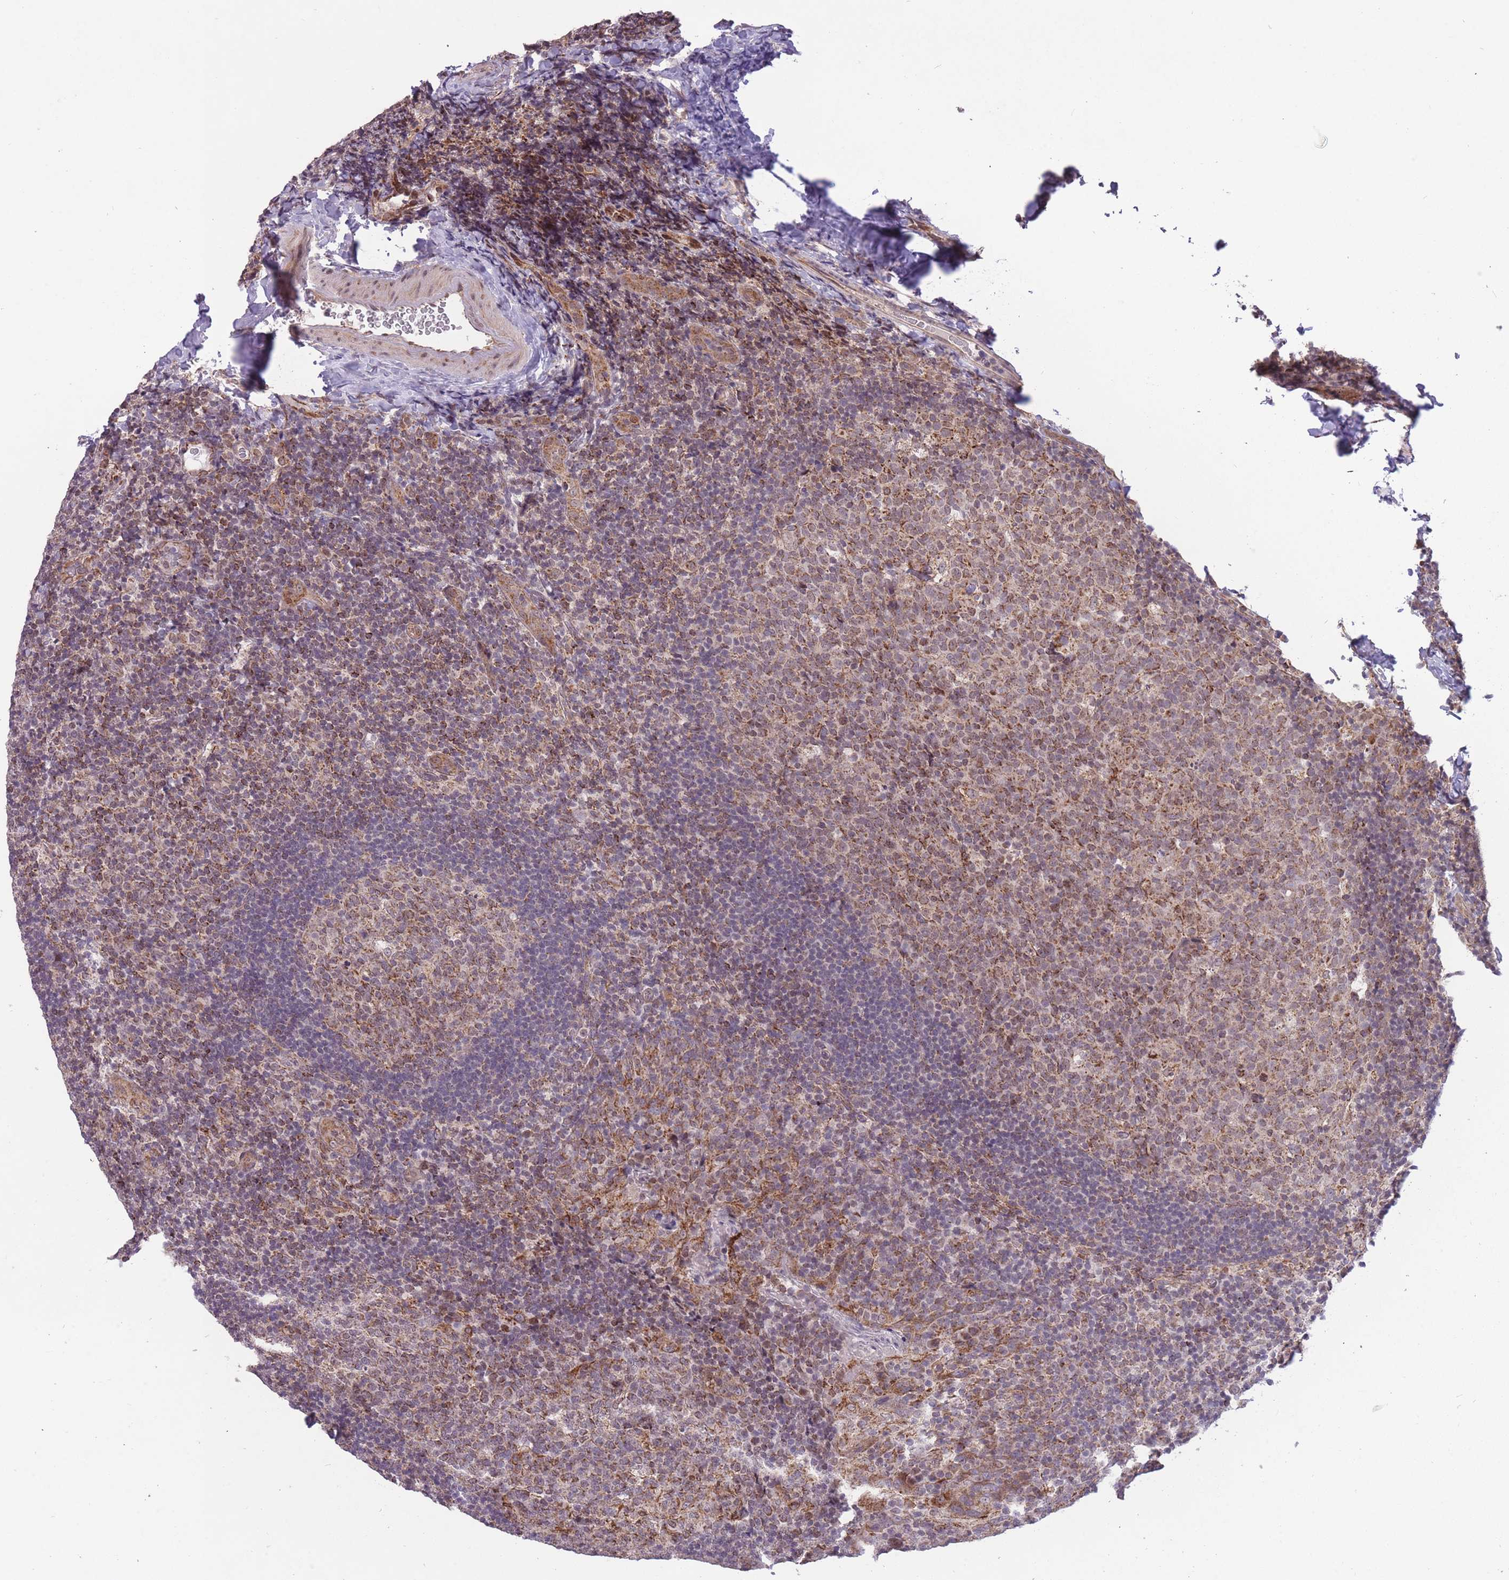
{"staining": {"intensity": "moderate", "quantity": ">75%", "location": "cytoplasmic/membranous"}, "tissue": "tonsil", "cell_type": "Germinal center cells", "image_type": "normal", "snomed": [{"axis": "morphology", "description": "Normal tissue, NOS"}, {"axis": "topography", "description": "Tonsil"}], "caption": "An IHC photomicrograph of normal tissue is shown. Protein staining in brown labels moderate cytoplasmic/membranous positivity in tonsil within germinal center cells. (Stains: DAB in brown, nuclei in blue, Microscopy: brightfield microscopy at high magnification).", "gene": "DPYSL4", "patient": {"sex": "male", "age": 17}}